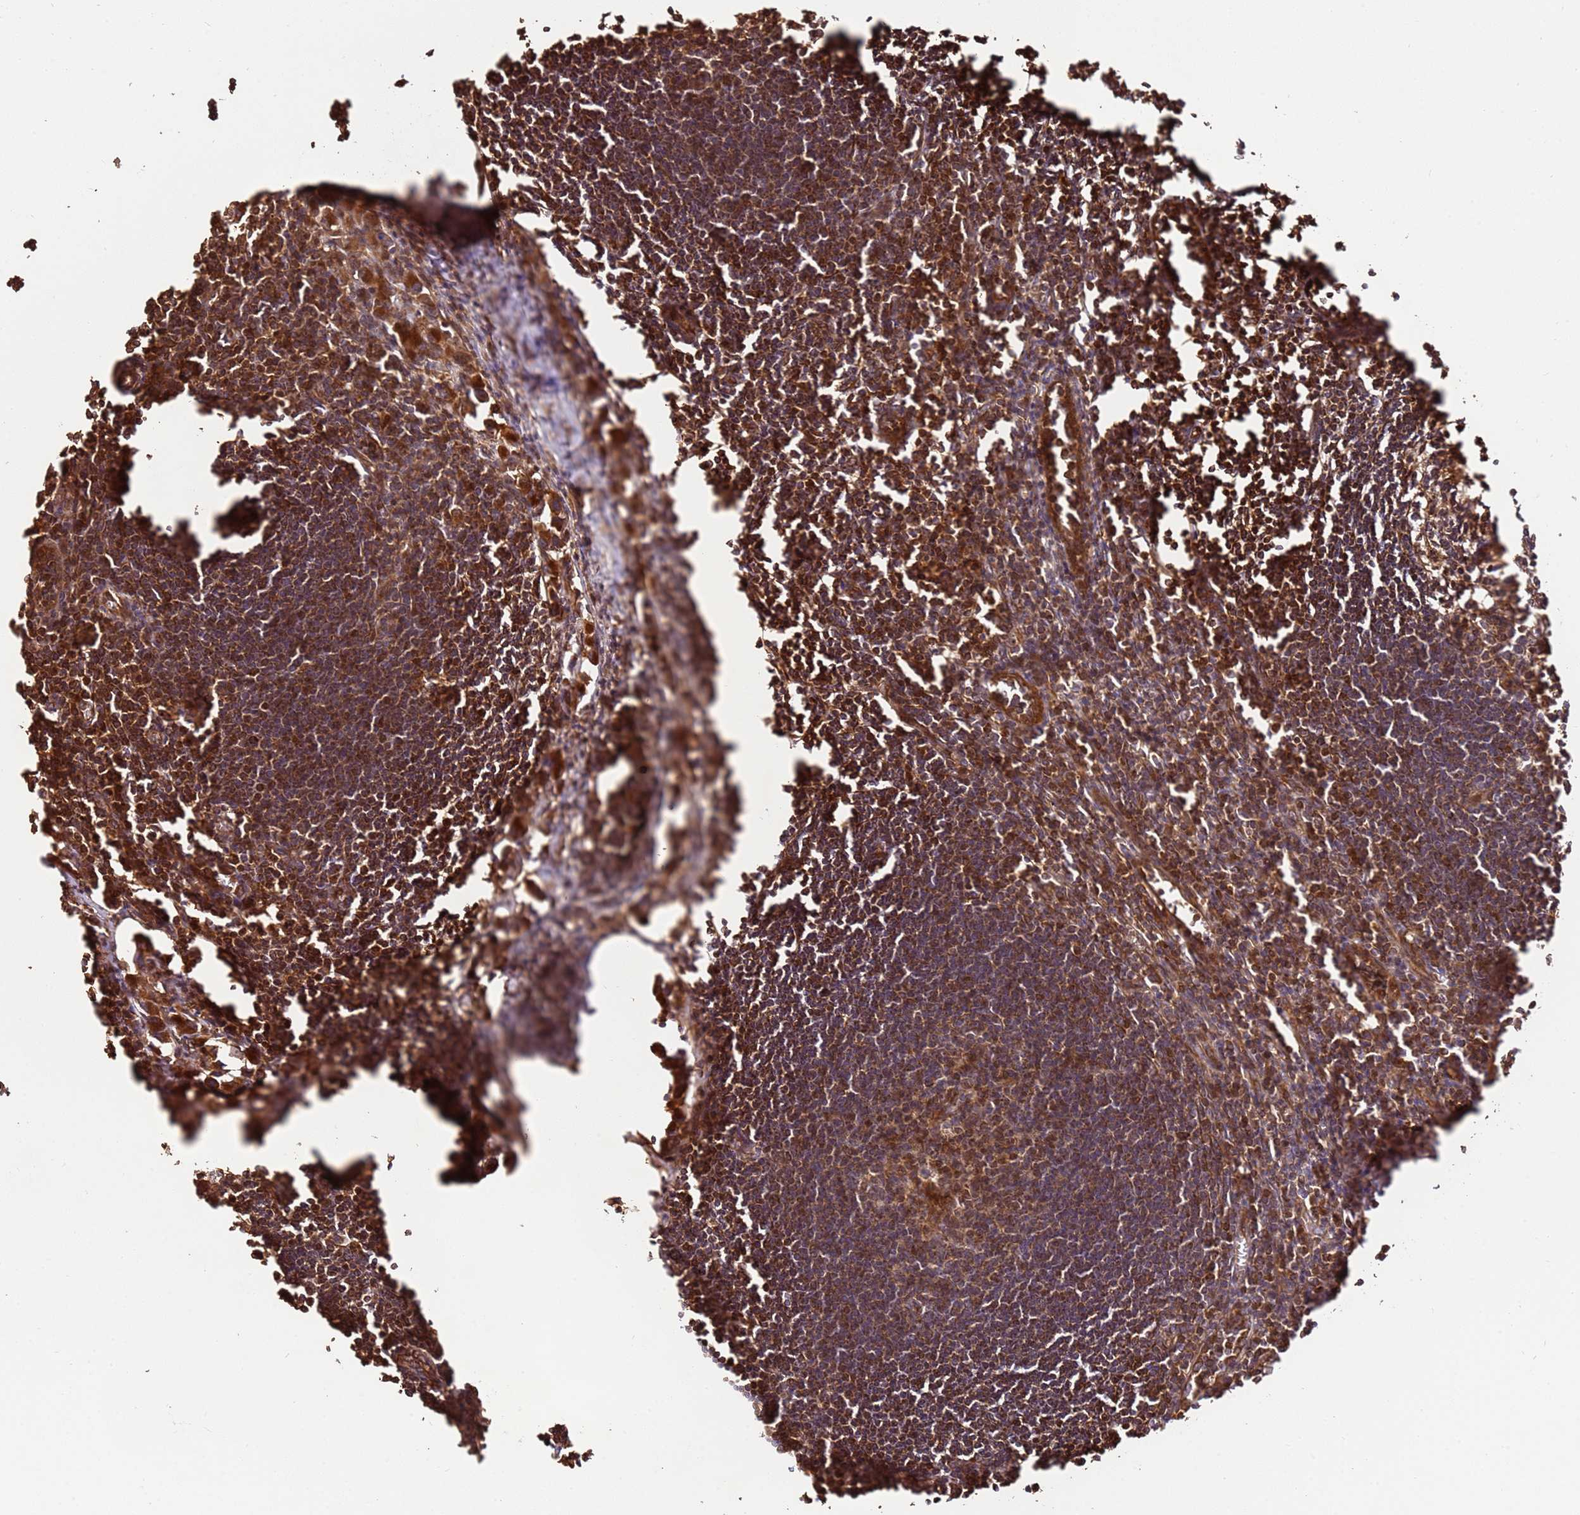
{"staining": {"intensity": "moderate", "quantity": ">75%", "location": "cytoplasmic/membranous"}, "tissue": "lymph node", "cell_type": "Germinal center cells", "image_type": "normal", "snomed": [{"axis": "morphology", "description": "Normal tissue, NOS"}, {"axis": "morphology", "description": "Malignant melanoma, Metastatic site"}, {"axis": "topography", "description": "Lymph node"}], "caption": "The histopathology image shows immunohistochemical staining of normal lymph node. There is moderate cytoplasmic/membranous positivity is present in approximately >75% of germinal center cells. Nuclei are stained in blue.", "gene": "KATNAL2", "patient": {"sex": "male", "age": 41}}